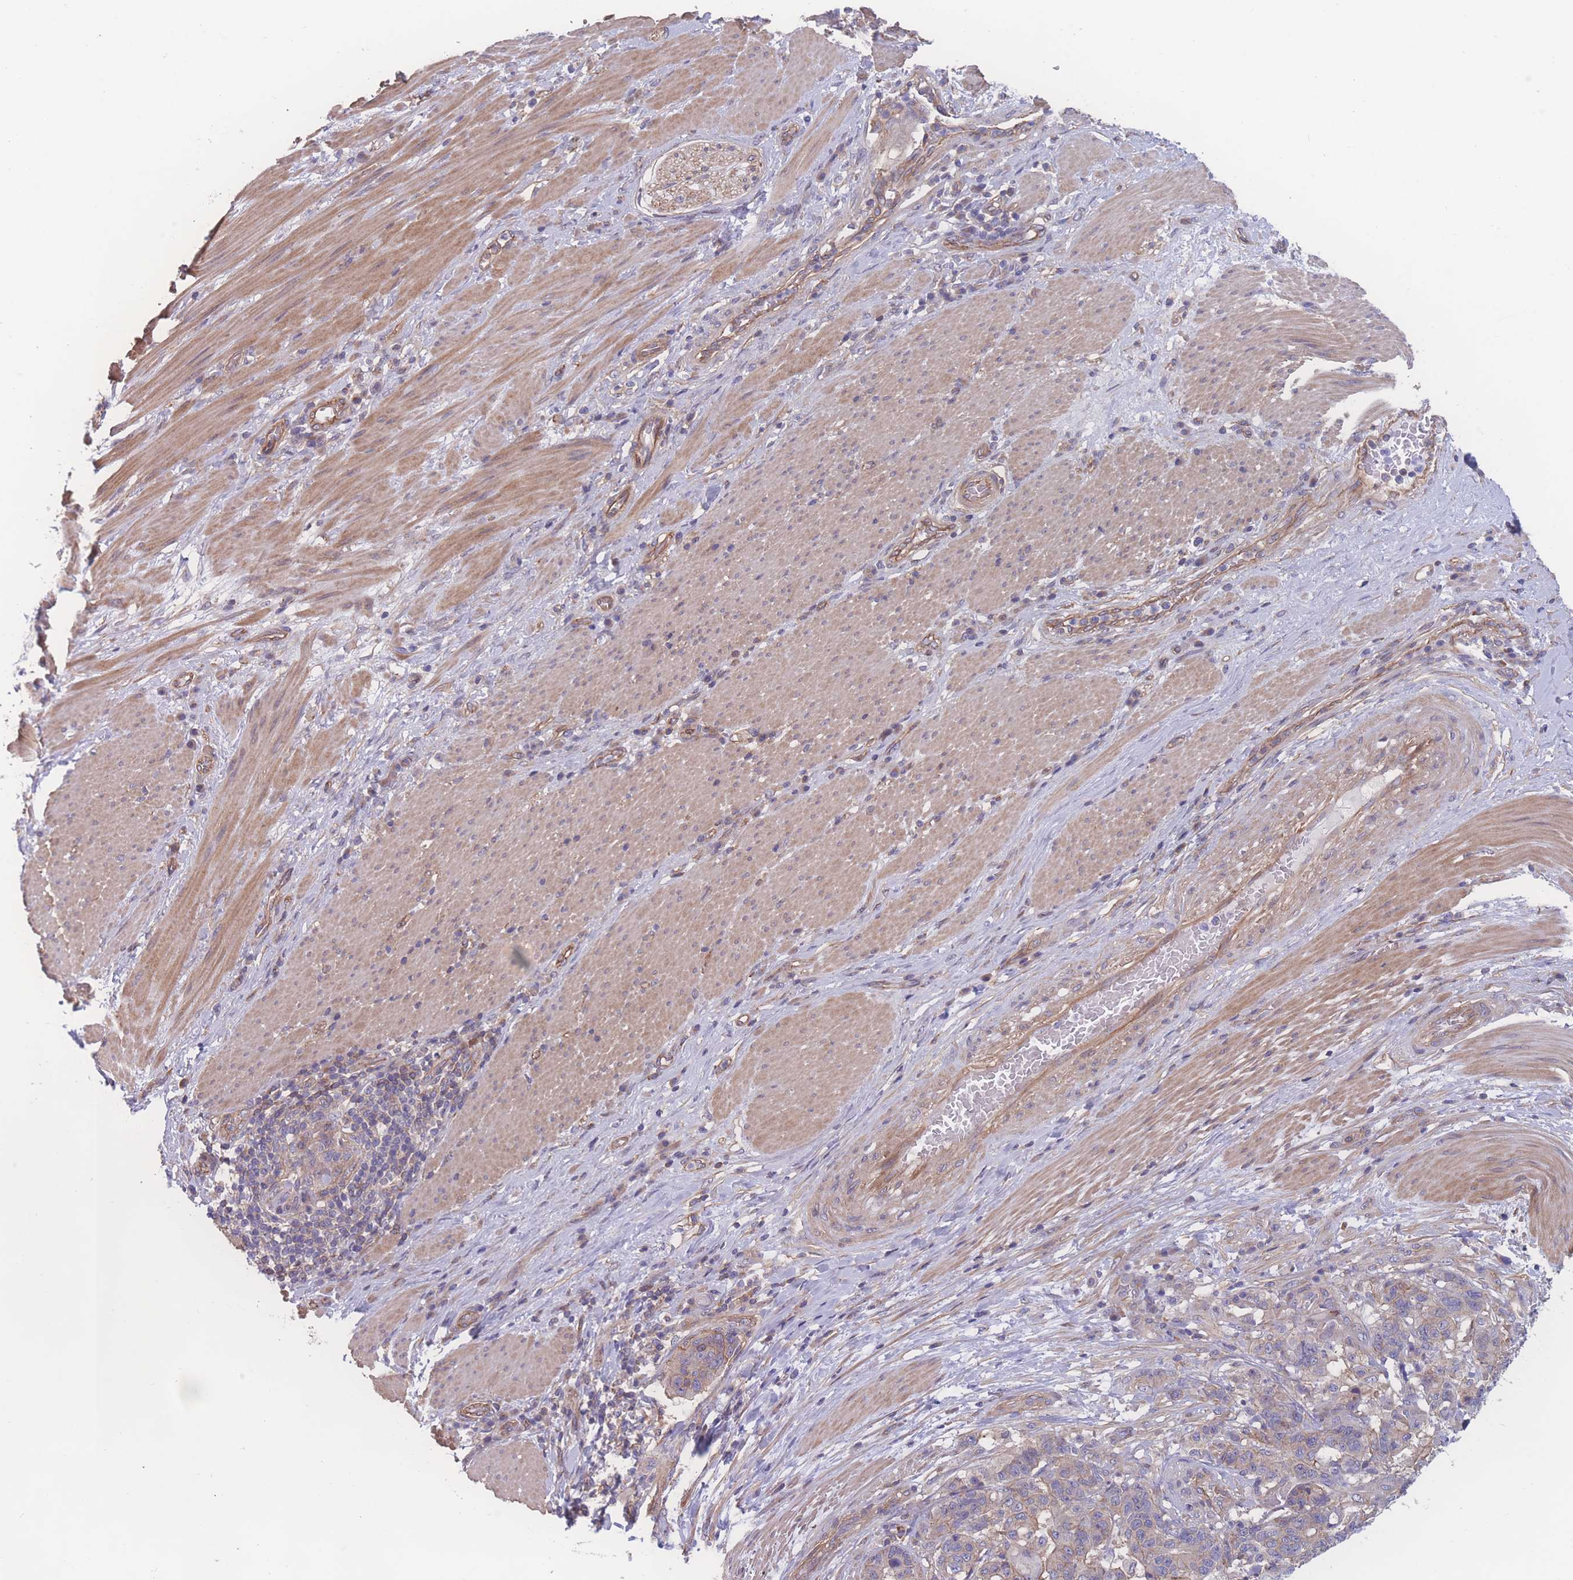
{"staining": {"intensity": "weak", "quantity": "25%-75%", "location": "cytoplasmic/membranous"}, "tissue": "stomach cancer", "cell_type": "Tumor cells", "image_type": "cancer", "snomed": [{"axis": "morphology", "description": "Normal tissue, NOS"}, {"axis": "morphology", "description": "Adenocarcinoma, NOS"}, {"axis": "topography", "description": "Stomach"}], "caption": "Immunohistochemistry photomicrograph of neoplastic tissue: human stomach cancer (adenocarcinoma) stained using immunohistochemistry demonstrates low levels of weak protein expression localized specifically in the cytoplasmic/membranous of tumor cells, appearing as a cytoplasmic/membranous brown color.", "gene": "CFAP97", "patient": {"sex": "female", "age": 64}}